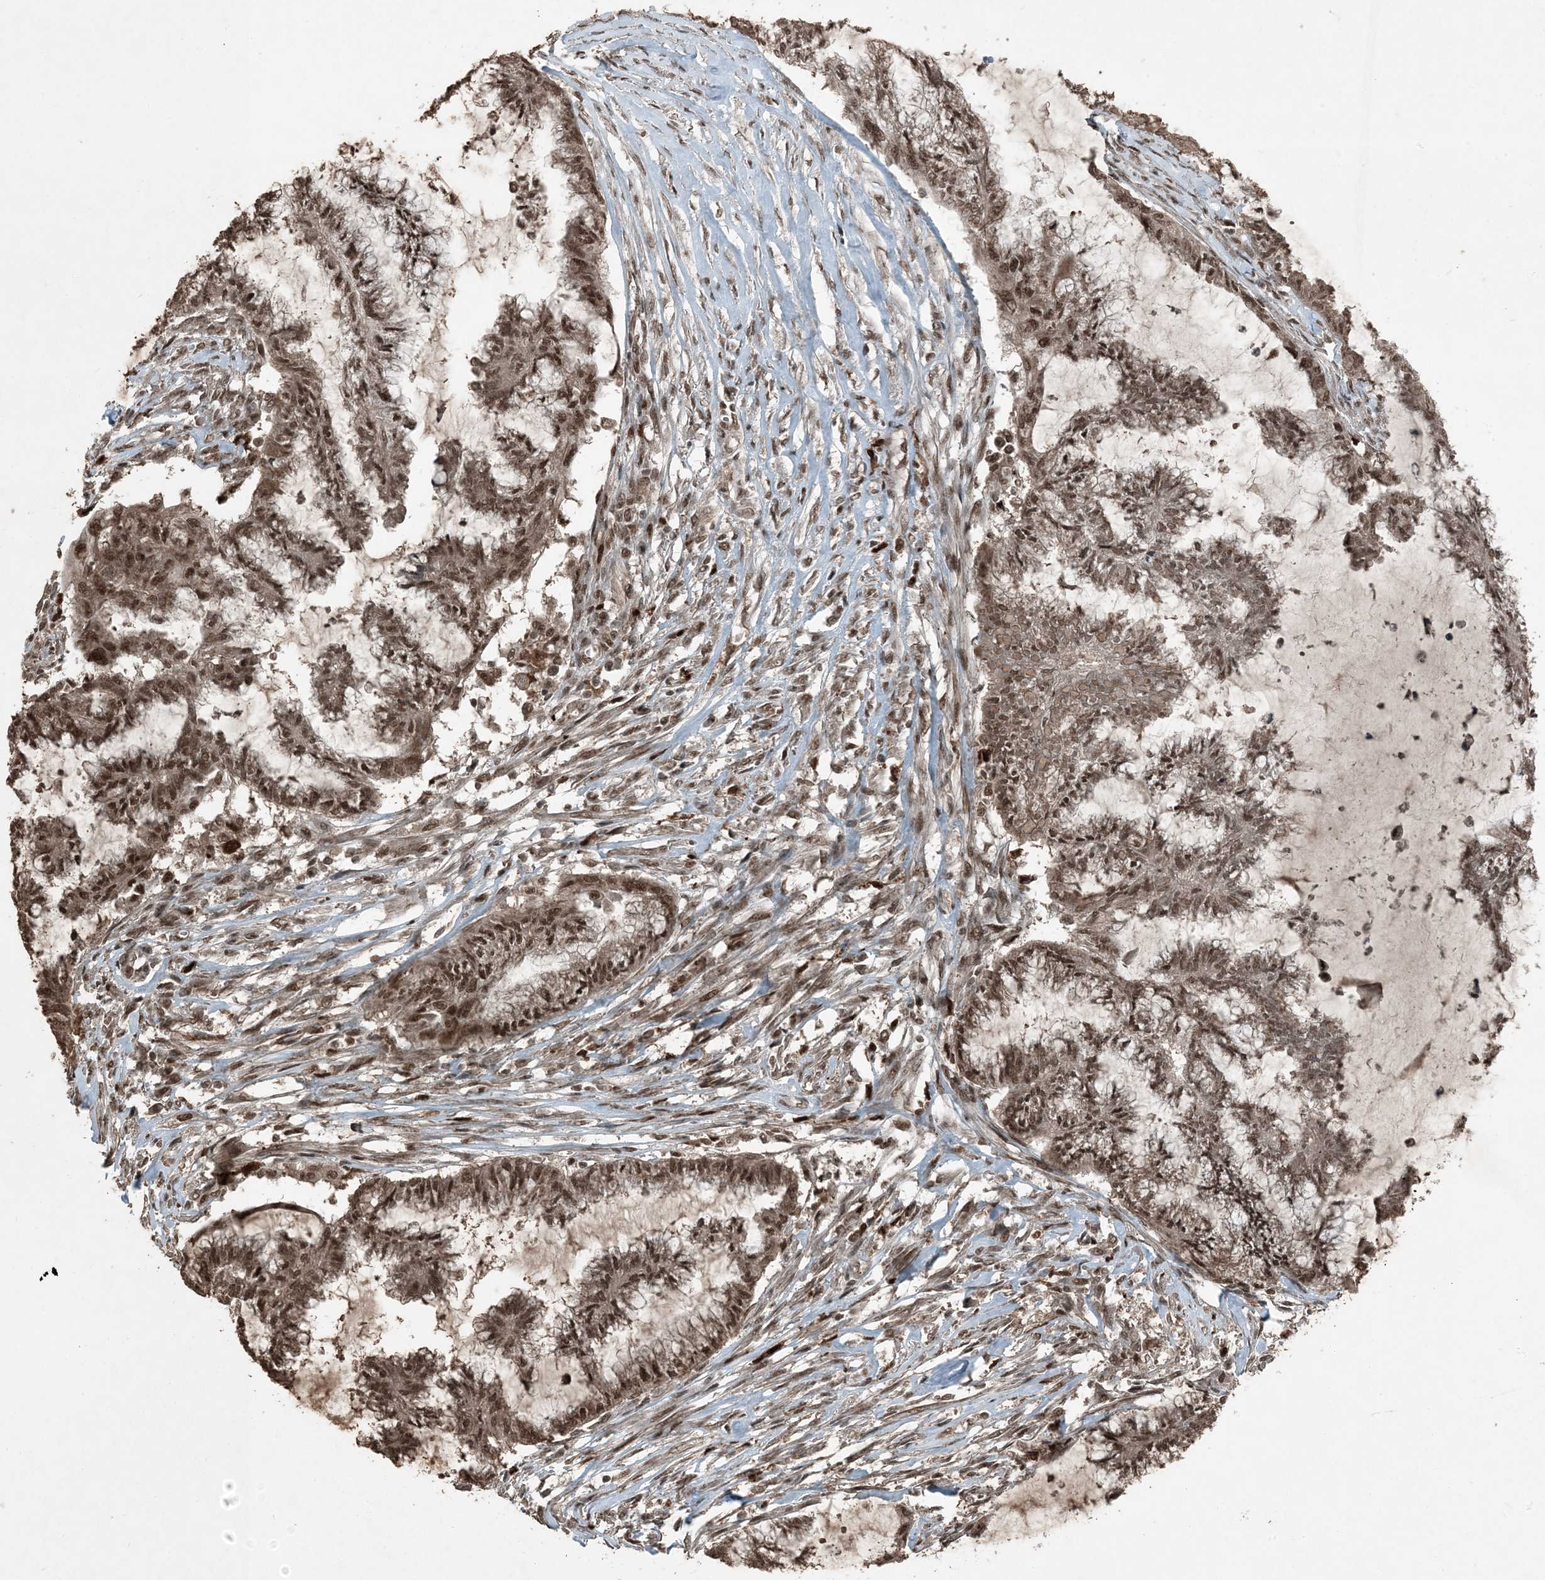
{"staining": {"intensity": "moderate", "quantity": ">75%", "location": "cytoplasmic/membranous,nuclear"}, "tissue": "endometrial cancer", "cell_type": "Tumor cells", "image_type": "cancer", "snomed": [{"axis": "morphology", "description": "Adenocarcinoma, NOS"}, {"axis": "topography", "description": "Endometrium"}], "caption": "Endometrial cancer stained with a protein marker shows moderate staining in tumor cells.", "gene": "TRAPPC12", "patient": {"sex": "female", "age": 86}}